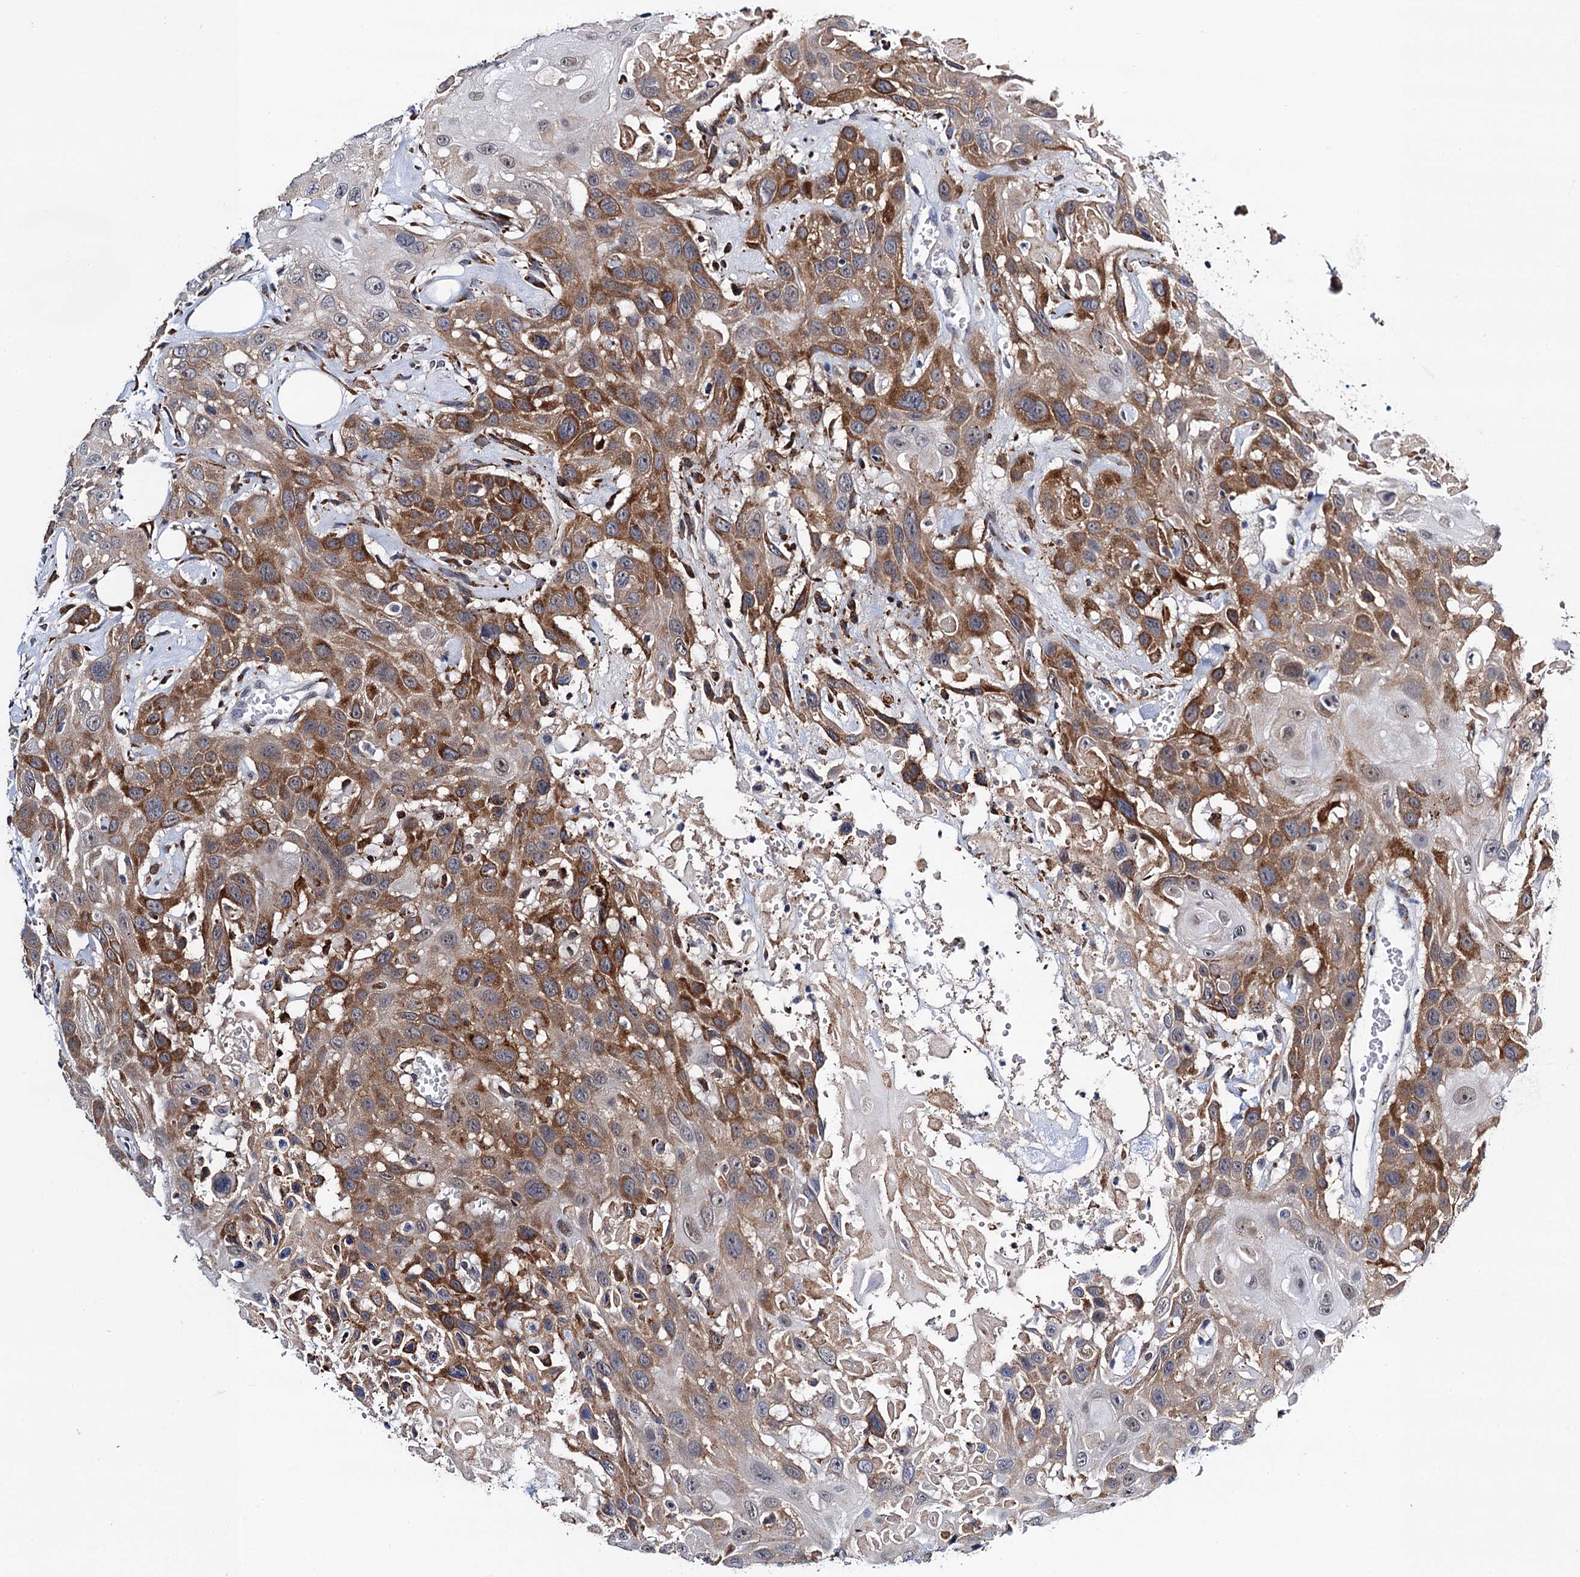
{"staining": {"intensity": "moderate", "quantity": ">75%", "location": "cytoplasmic/membranous"}, "tissue": "head and neck cancer", "cell_type": "Tumor cells", "image_type": "cancer", "snomed": [{"axis": "morphology", "description": "Squamous cell carcinoma, NOS"}, {"axis": "topography", "description": "Head-Neck"}], "caption": "Immunohistochemistry (IHC) photomicrograph of neoplastic tissue: head and neck cancer stained using IHC reveals medium levels of moderate protein expression localized specifically in the cytoplasmic/membranous of tumor cells, appearing as a cytoplasmic/membranous brown color.", "gene": "SLC7A10", "patient": {"sex": "male", "age": 81}}